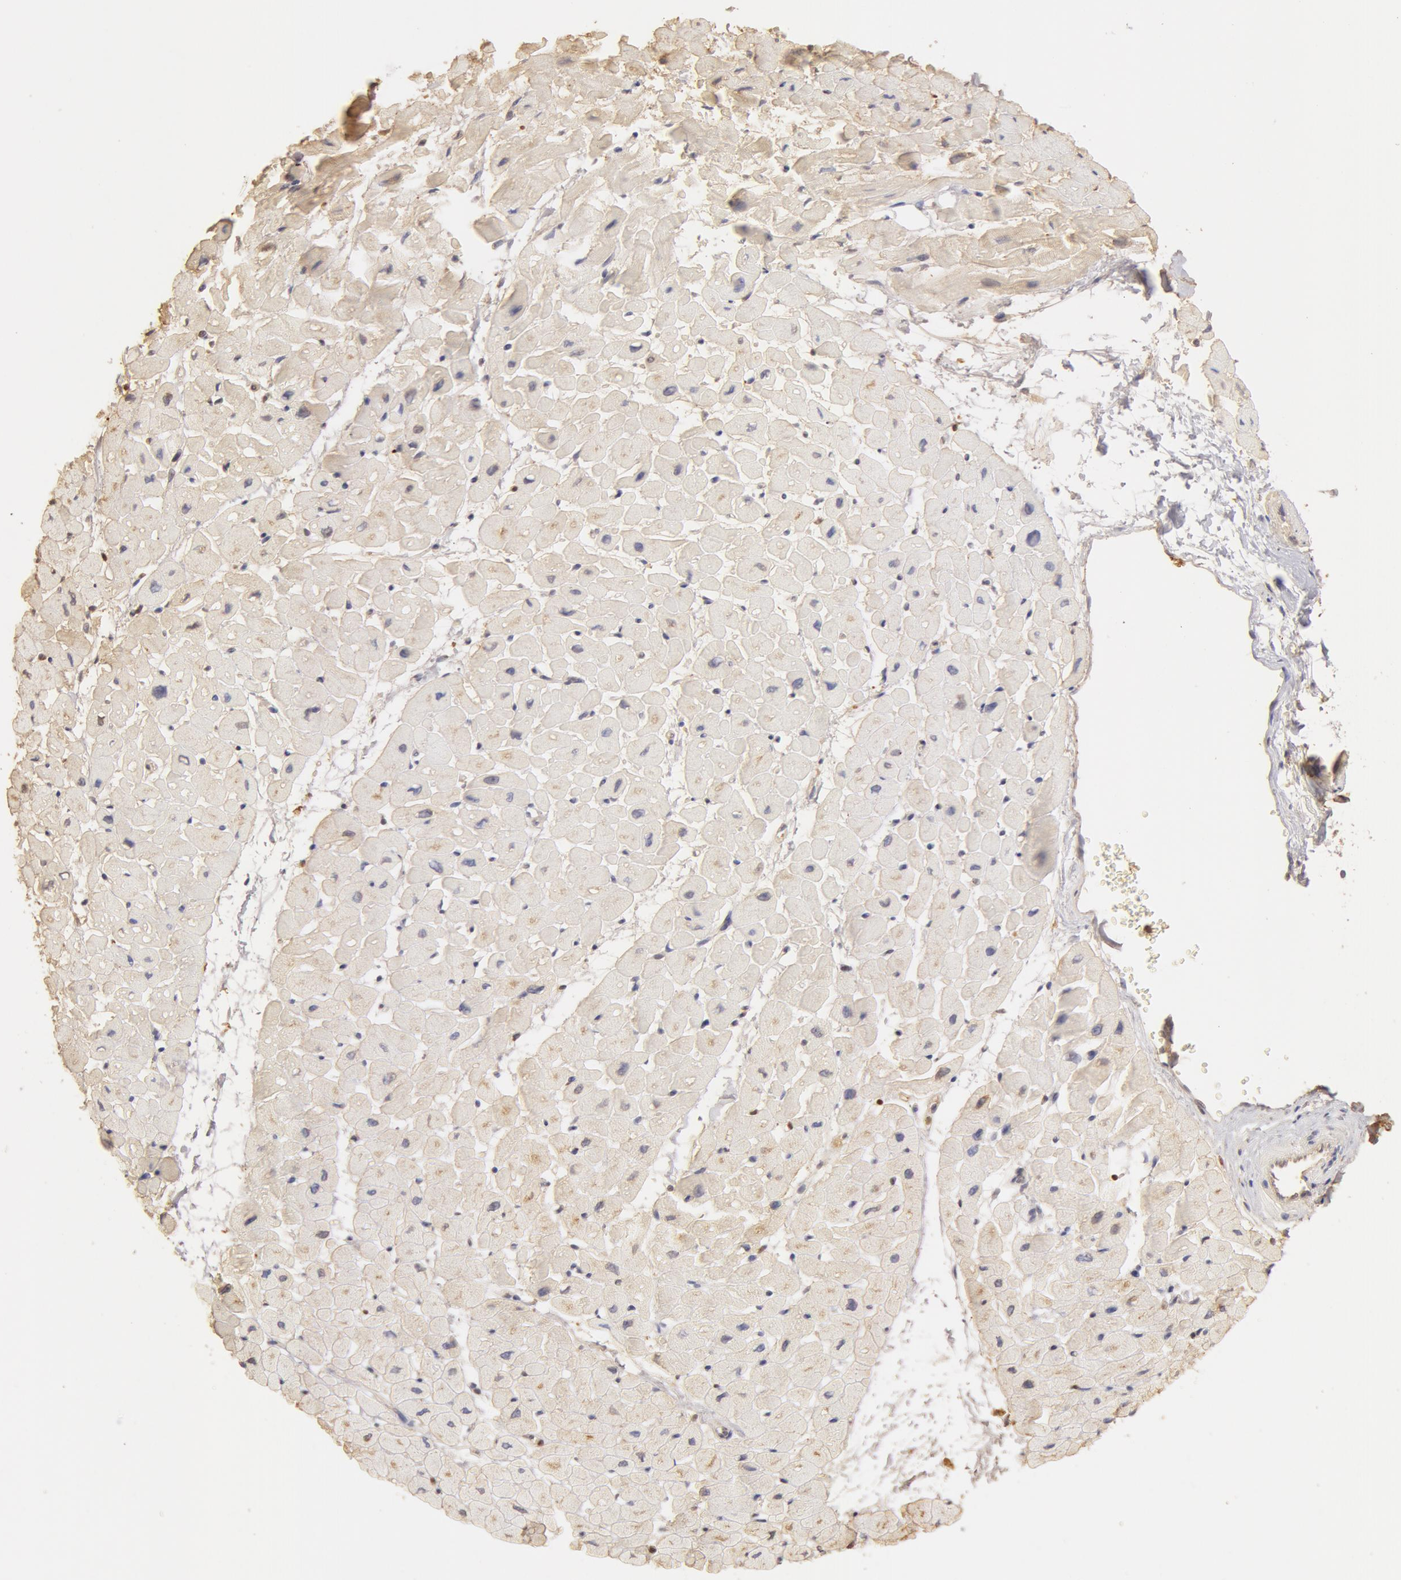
{"staining": {"intensity": "weak", "quantity": ">75%", "location": "cytoplasmic/membranous"}, "tissue": "heart muscle", "cell_type": "Cardiomyocytes", "image_type": "normal", "snomed": [{"axis": "morphology", "description": "Normal tissue, NOS"}, {"axis": "topography", "description": "Heart"}], "caption": "Immunohistochemistry image of benign heart muscle: heart muscle stained using immunohistochemistry exhibits low levels of weak protein expression localized specifically in the cytoplasmic/membranous of cardiomyocytes, appearing as a cytoplasmic/membranous brown color.", "gene": "TF", "patient": {"sex": "male", "age": 45}}